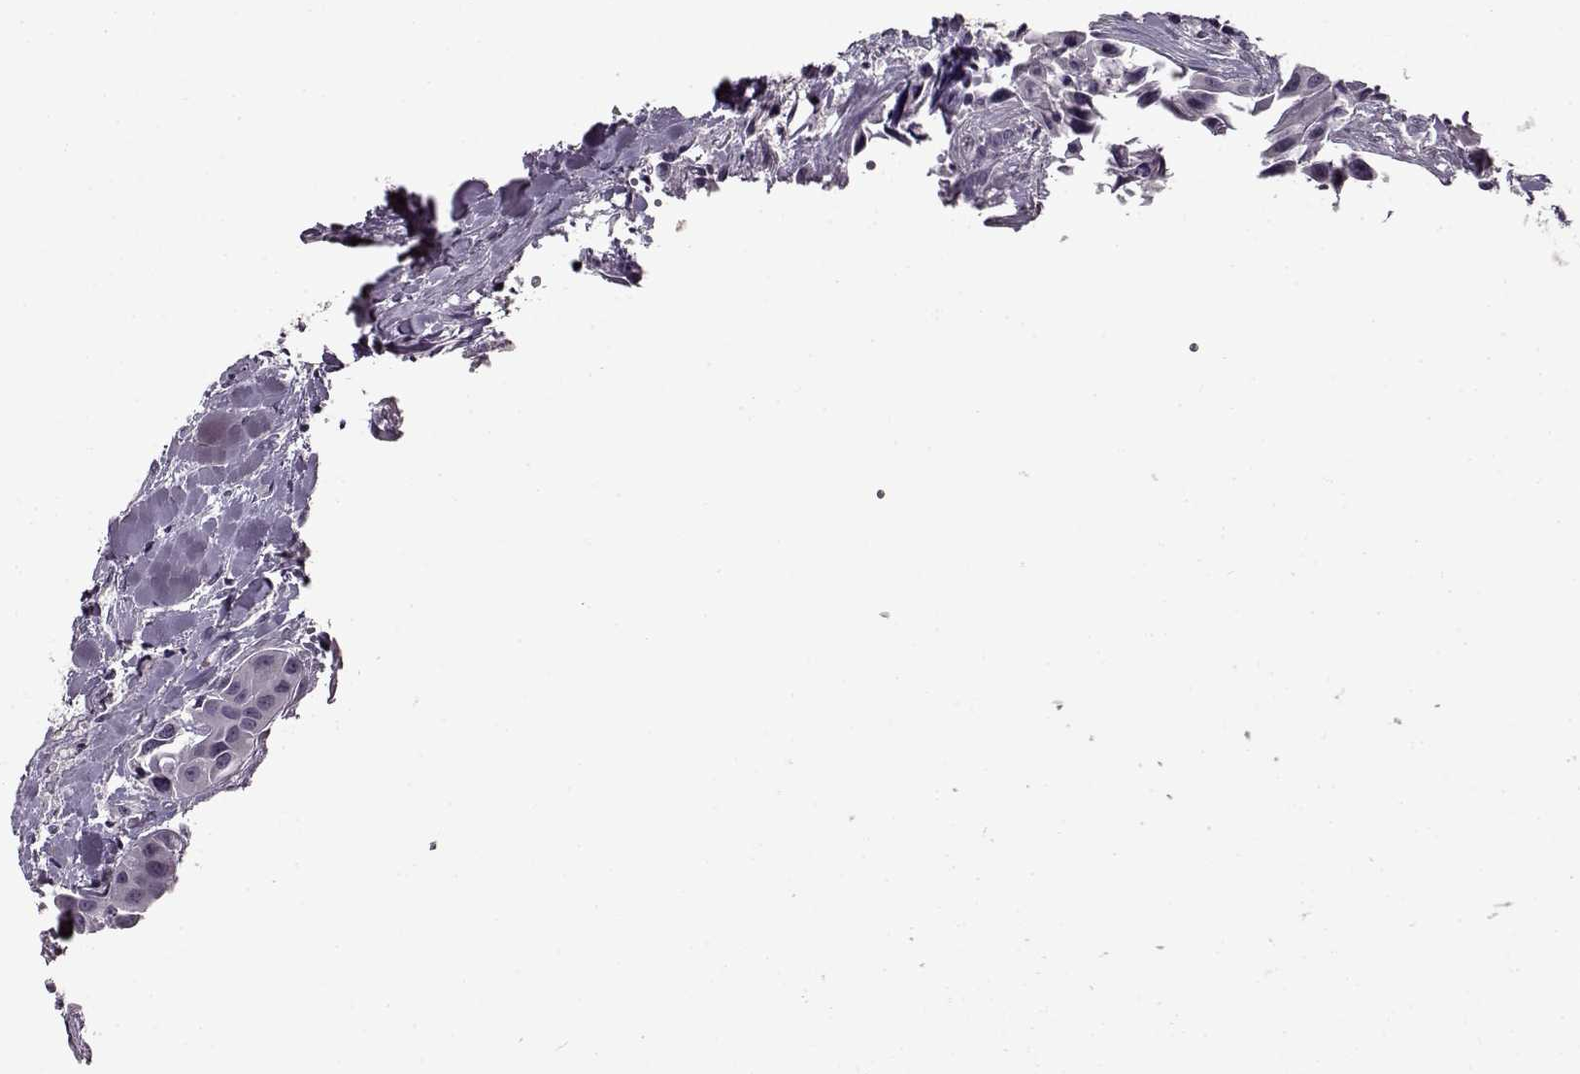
{"staining": {"intensity": "negative", "quantity": "none", "location": "none"}, "tissue": "head and neck cancer", "cell_type": "Tumor cells", "image_type": "cancer", "snomed": [{"axis": "morphology", "description": "Adenocarcinoma, NOS"}, {"axis": "topography", "description": "Head-Neck"}], "caption": "DAB (3,3'-diaminobenzidine) immunohistochemical staining of human head and neck cancer (adenocarcinoma) demonstrates no significant staining in tumor cells.", "gene": "FSHB", "patient": {"sex": "male", "age": 76}}